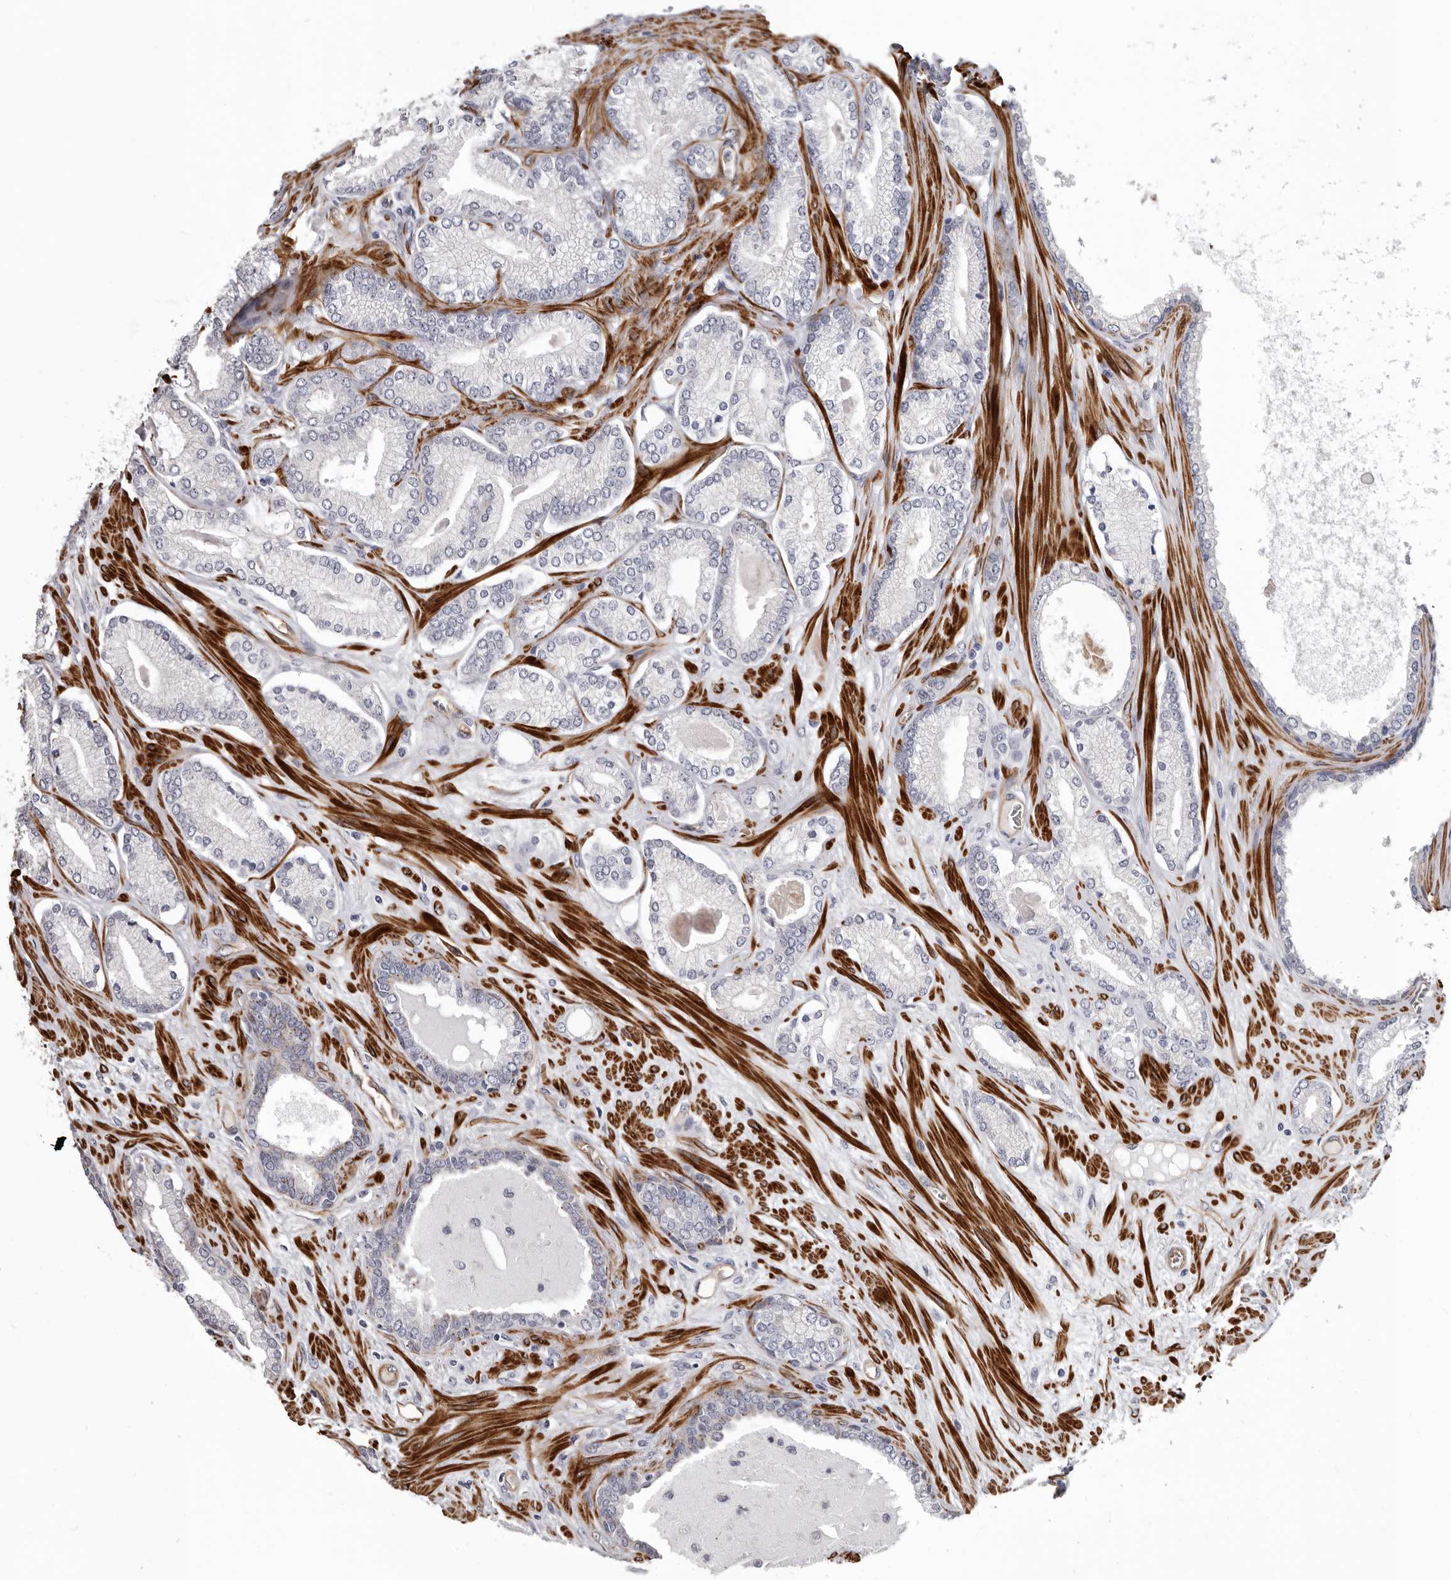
{"staining": {"intensity": "negative", "quantity": "none", "location": "none"}, "tissue": "prostate cancer", "cell_type": "Tumor cells", "image_type": "cancer", "snomed": [{"axis": "morphology", "description": "Adenocarcinoma, Low grade"}, {"axis": "topography", "description": "Prostate"}], "caption": "Immunohistochemical staining of prostate cancer (adenocarcinoma (low-grade)) demonstrates no significant staining in tumor cells.", "gene": "ADGRL4", "patient": {"sex": "male", "age": 70}}